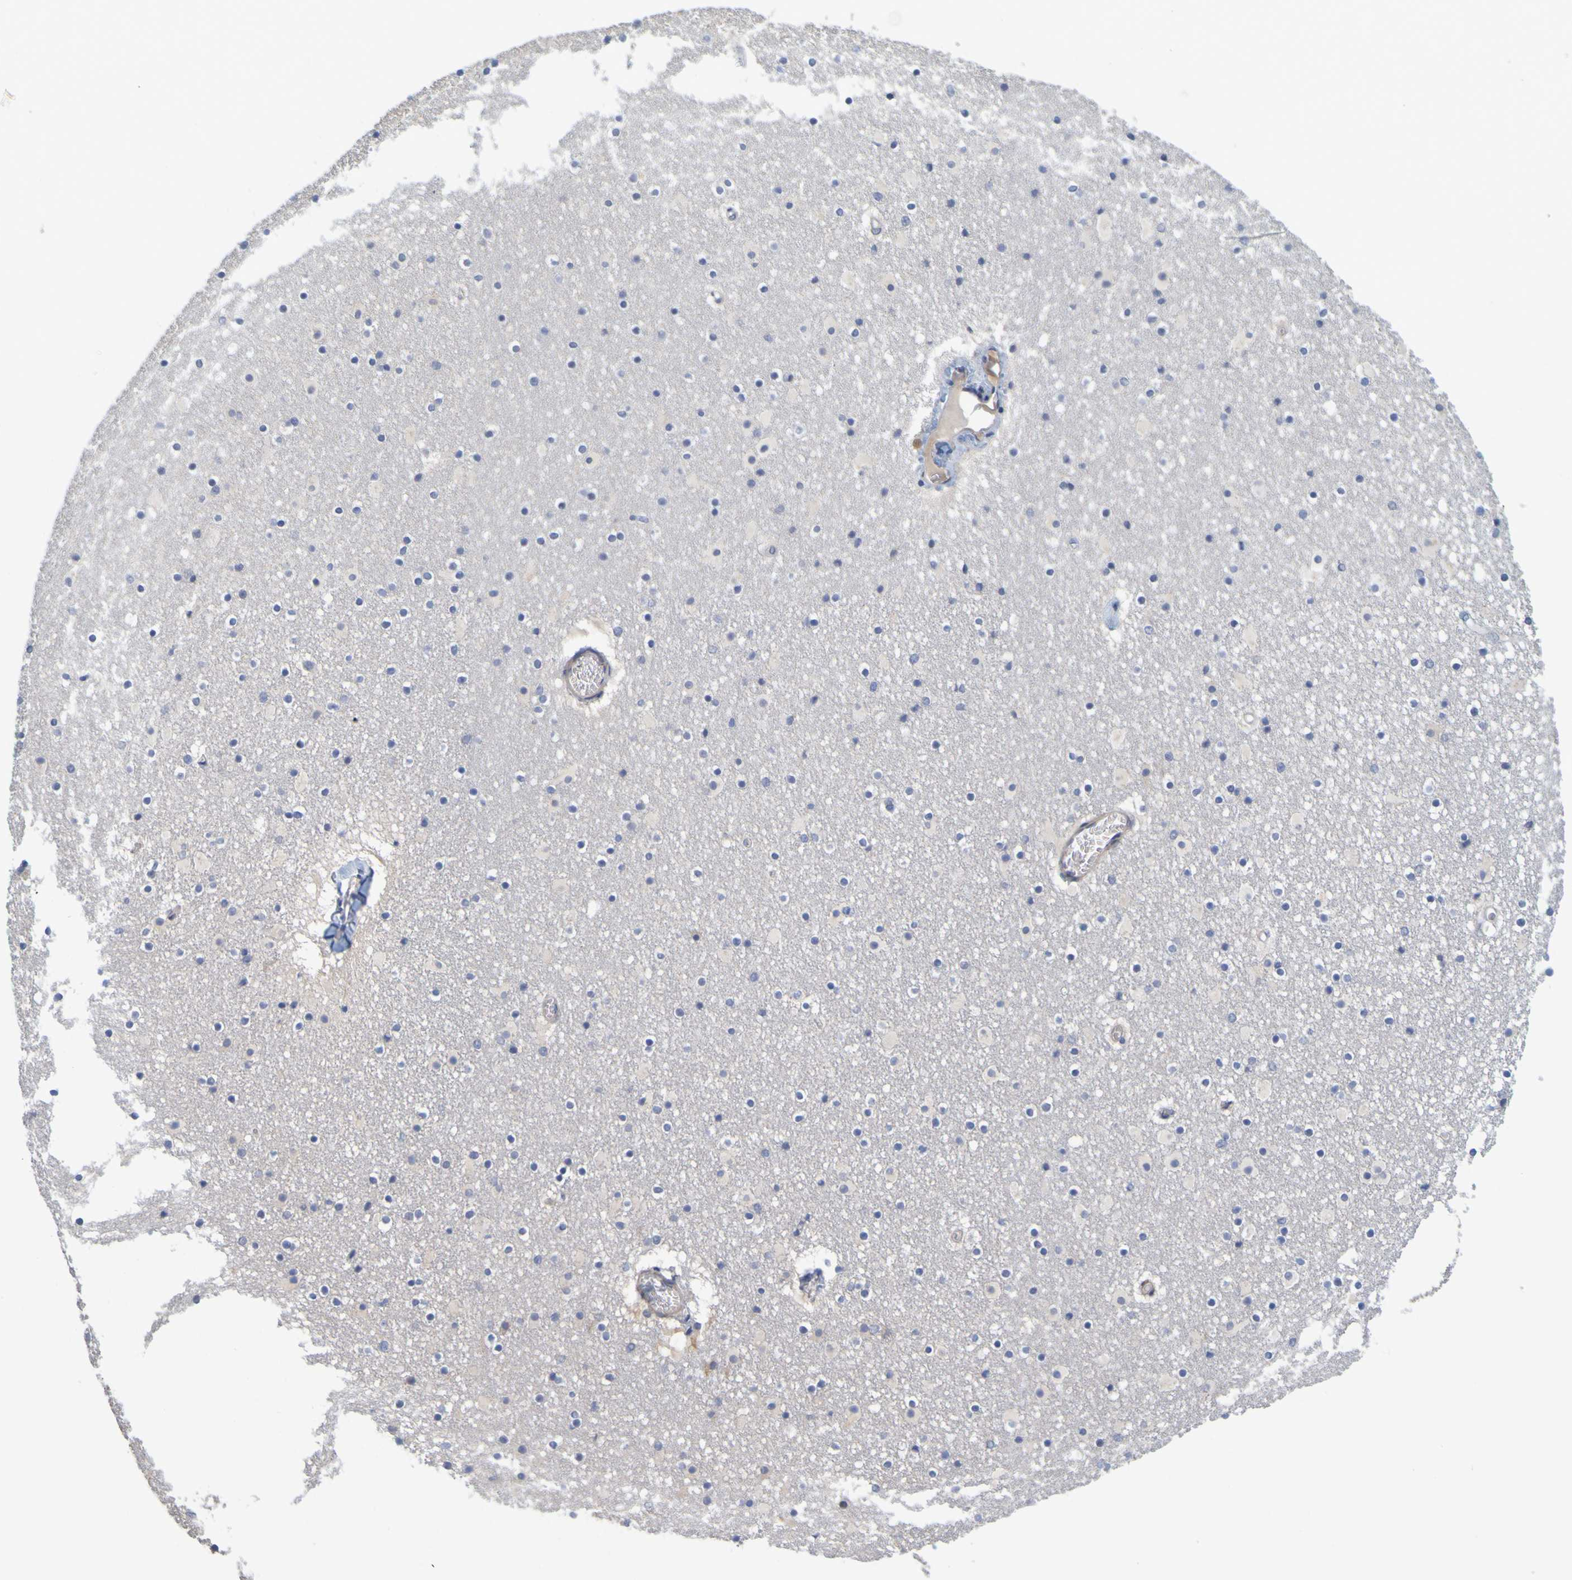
{"staining": {"intensity": "negative", "quantity": "none", "location": "none"}, "tissue": "caudate", "cell_type": "Glial cells", "image_type": "normal", "snomed": [{"axis": "morphology", "description": "Normal tissue, NOS"}, {"axis": "topography", "description": "Lateral ventricle wall"}], "caption": "This is an immunohistochemistry micrograph of unremarkable human caudate. There is no staining in glial cells.", "gene": "ENDOU", "patient": {"sex": "male", "age": 45}}